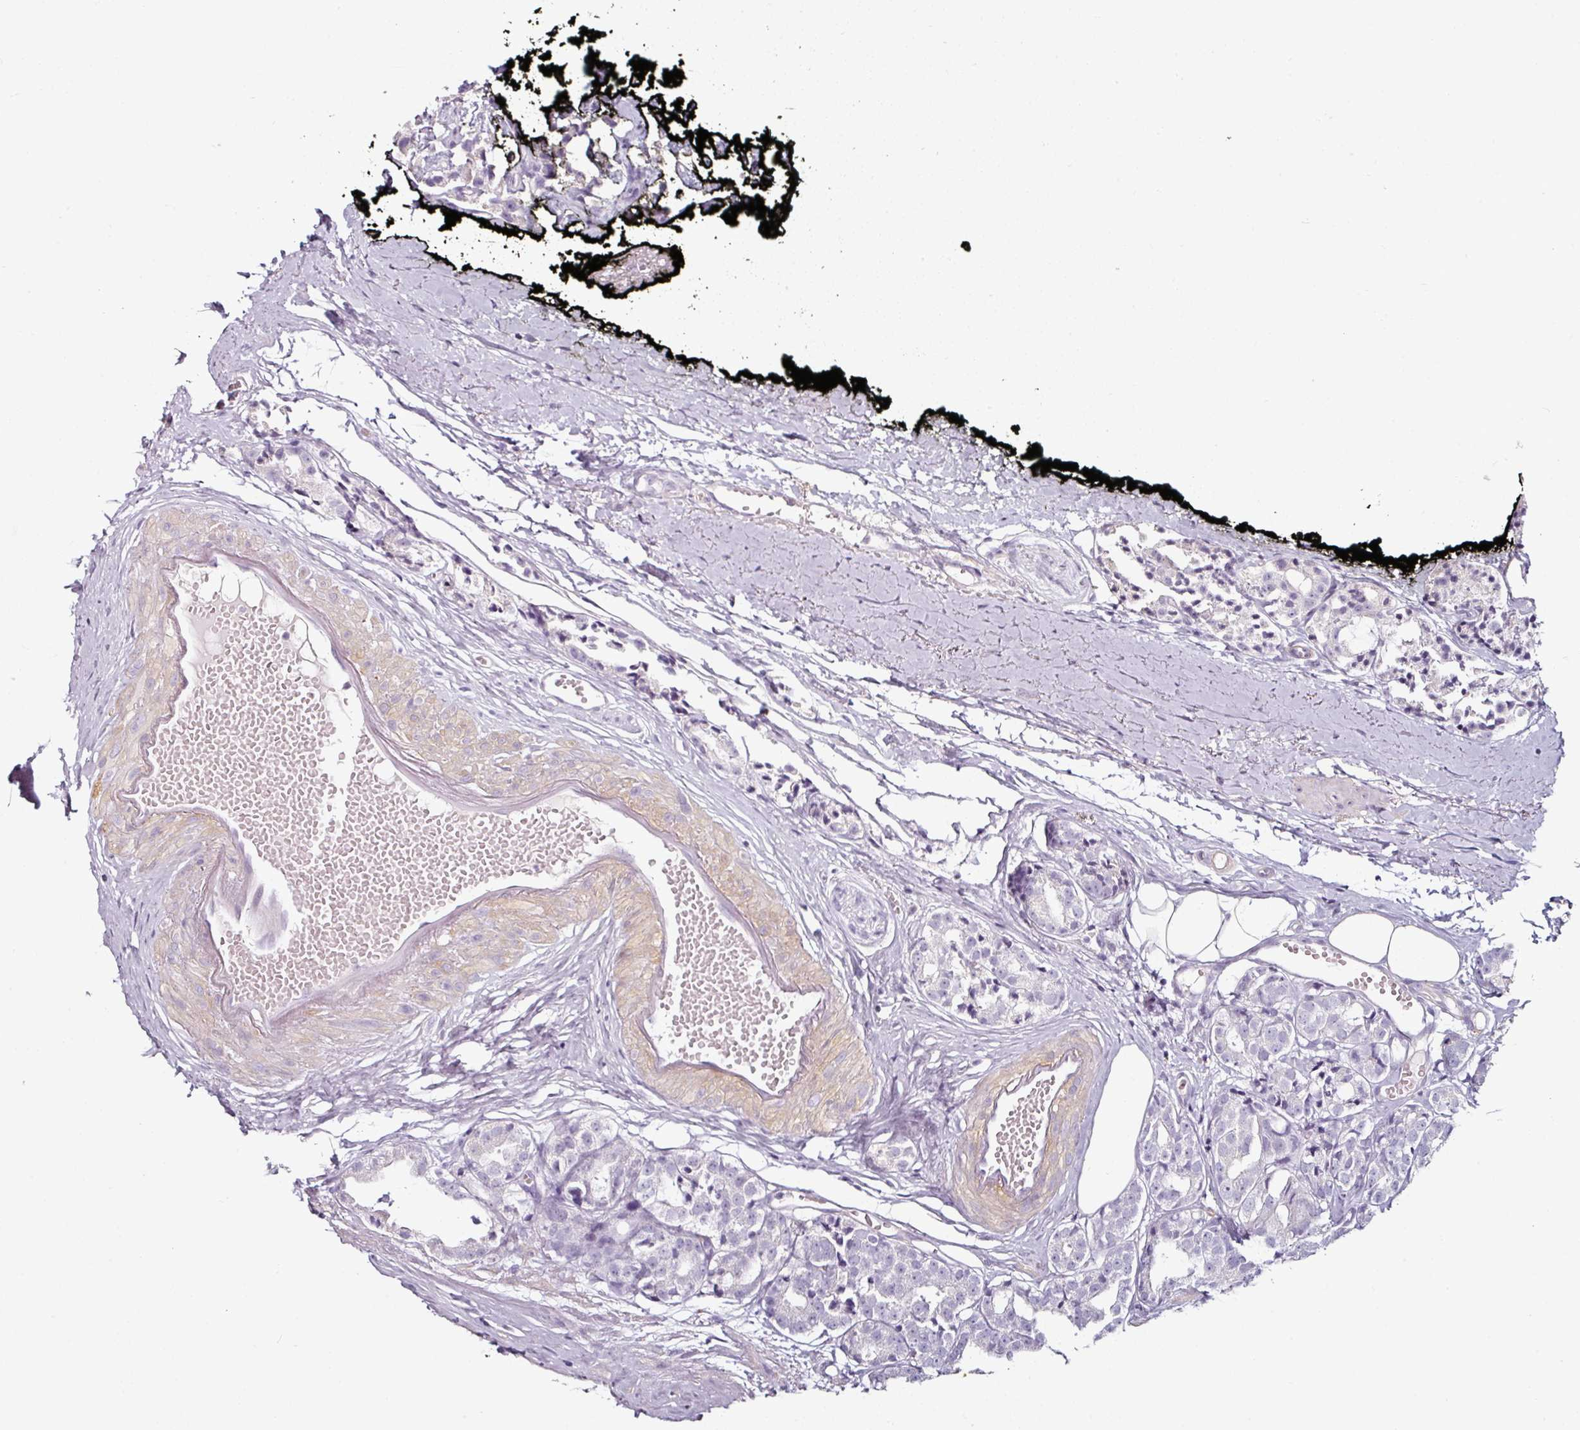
{"staining": {"intensity": "negative", "quantity": "none", "location": "none"}, "tissue": "prostate cancer", "cell_type": "Tumor cells", "image_type": "cancer", "snomed": [{"axis": "morphology", "description": "Adenocarcinoma, High grade"}, {"axis": "topography", "description": "Prostate"}], "caption": "Prostate high-grade adenocarcinoma stained for a protein using IHC exhibits no staining tumor cells.", "gene": "CAP2", "patient": {"sex": "male", "age": 71}}